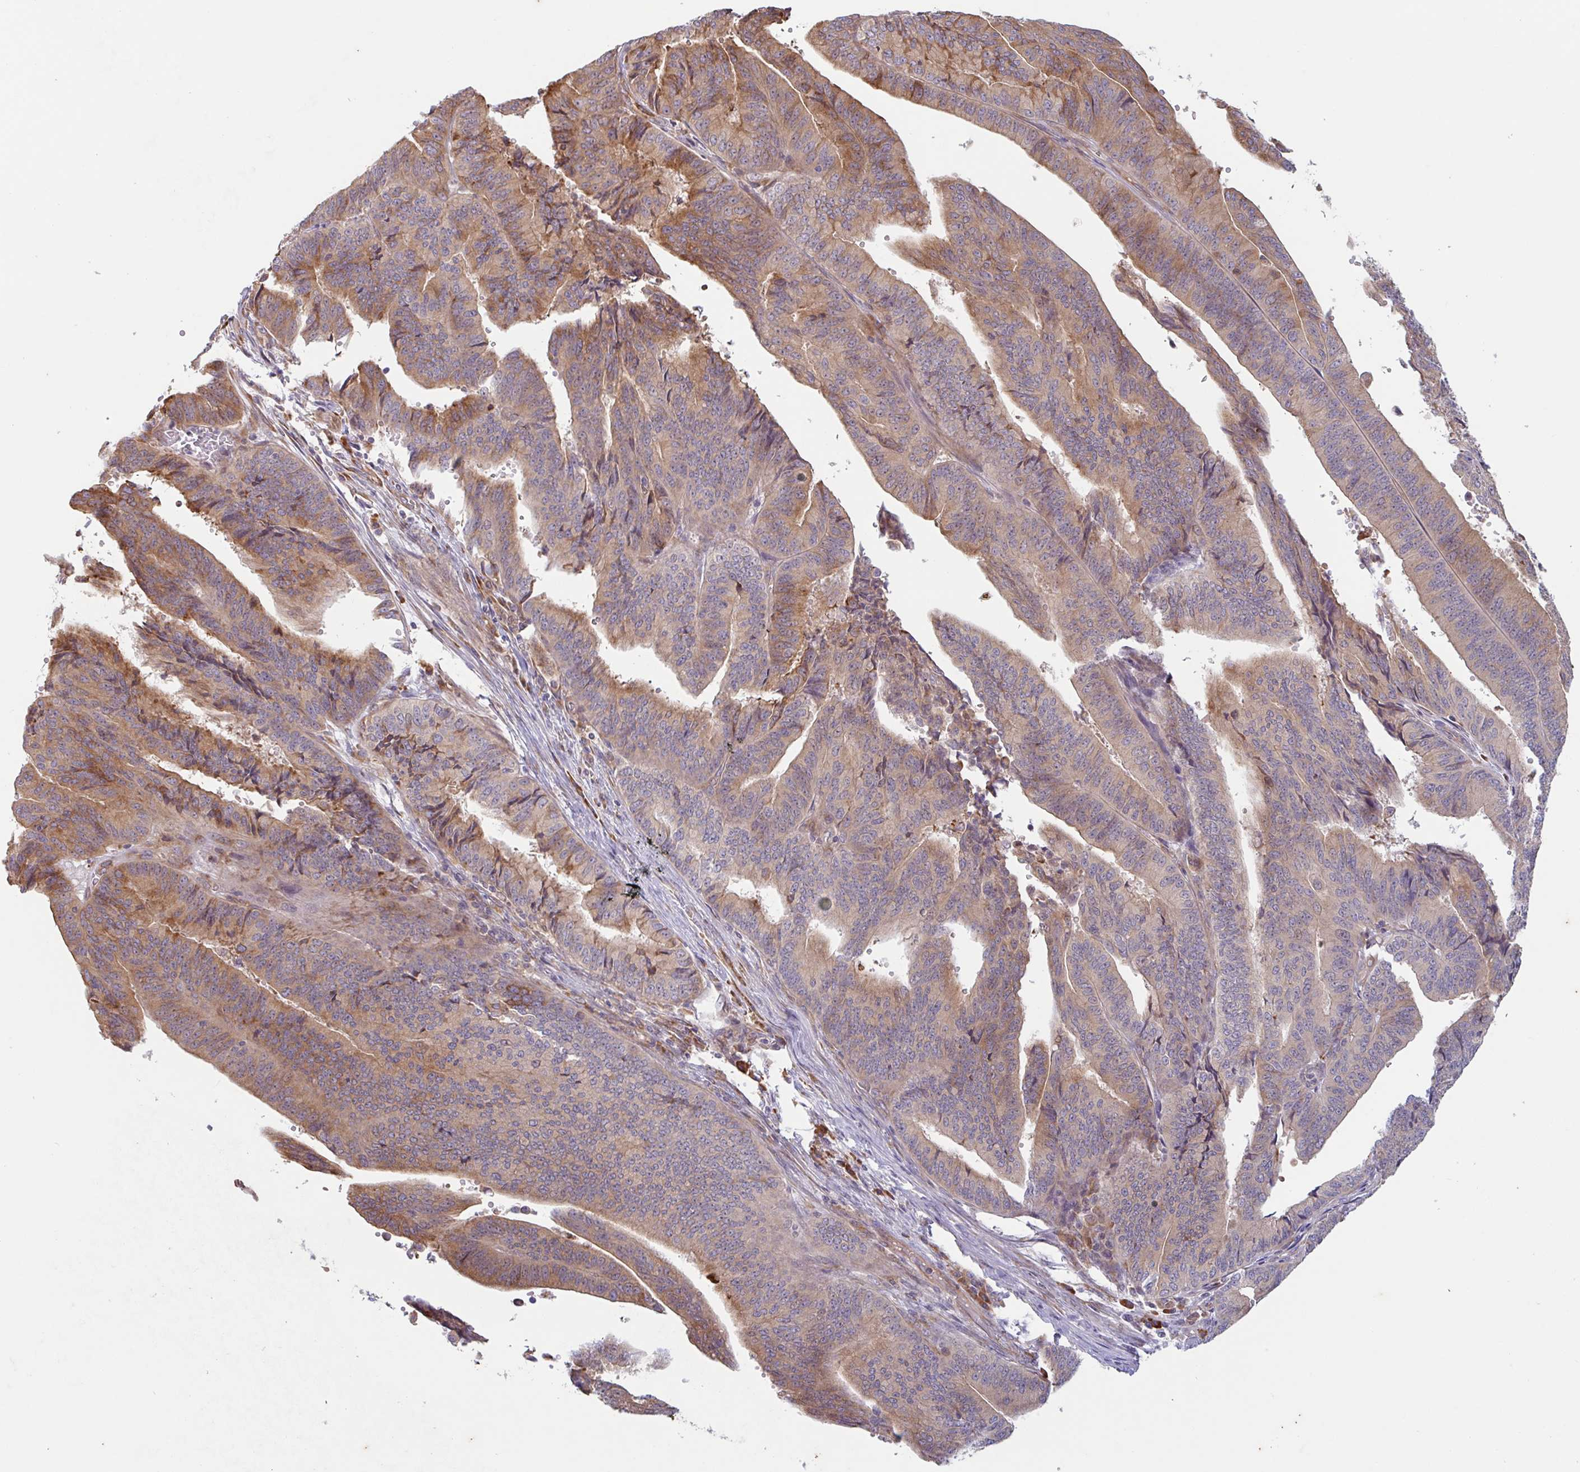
{"staining": {"intensity": "moderate", "quantity": ">75%", "location": "cytoplasmic/membranous"}, "tissue": "endometrial cancer", "cell_type": "Tumor cells", "image_type": "cancer", "snomed": [{"axis": "morphology", "description": "Adenocarcinoma, NOS"}, {"axis": "topography", "description": "Endometrium"}], "caption": "This image displays immunohistochemistry staining of endometrial cancer (adenocarcinoma), with medium moderate cytoplasmic/membranous positivity in approximately >75% of tumor cells.", "gene": "RIT1", "patient": {"sex": "female", "age": 65}}